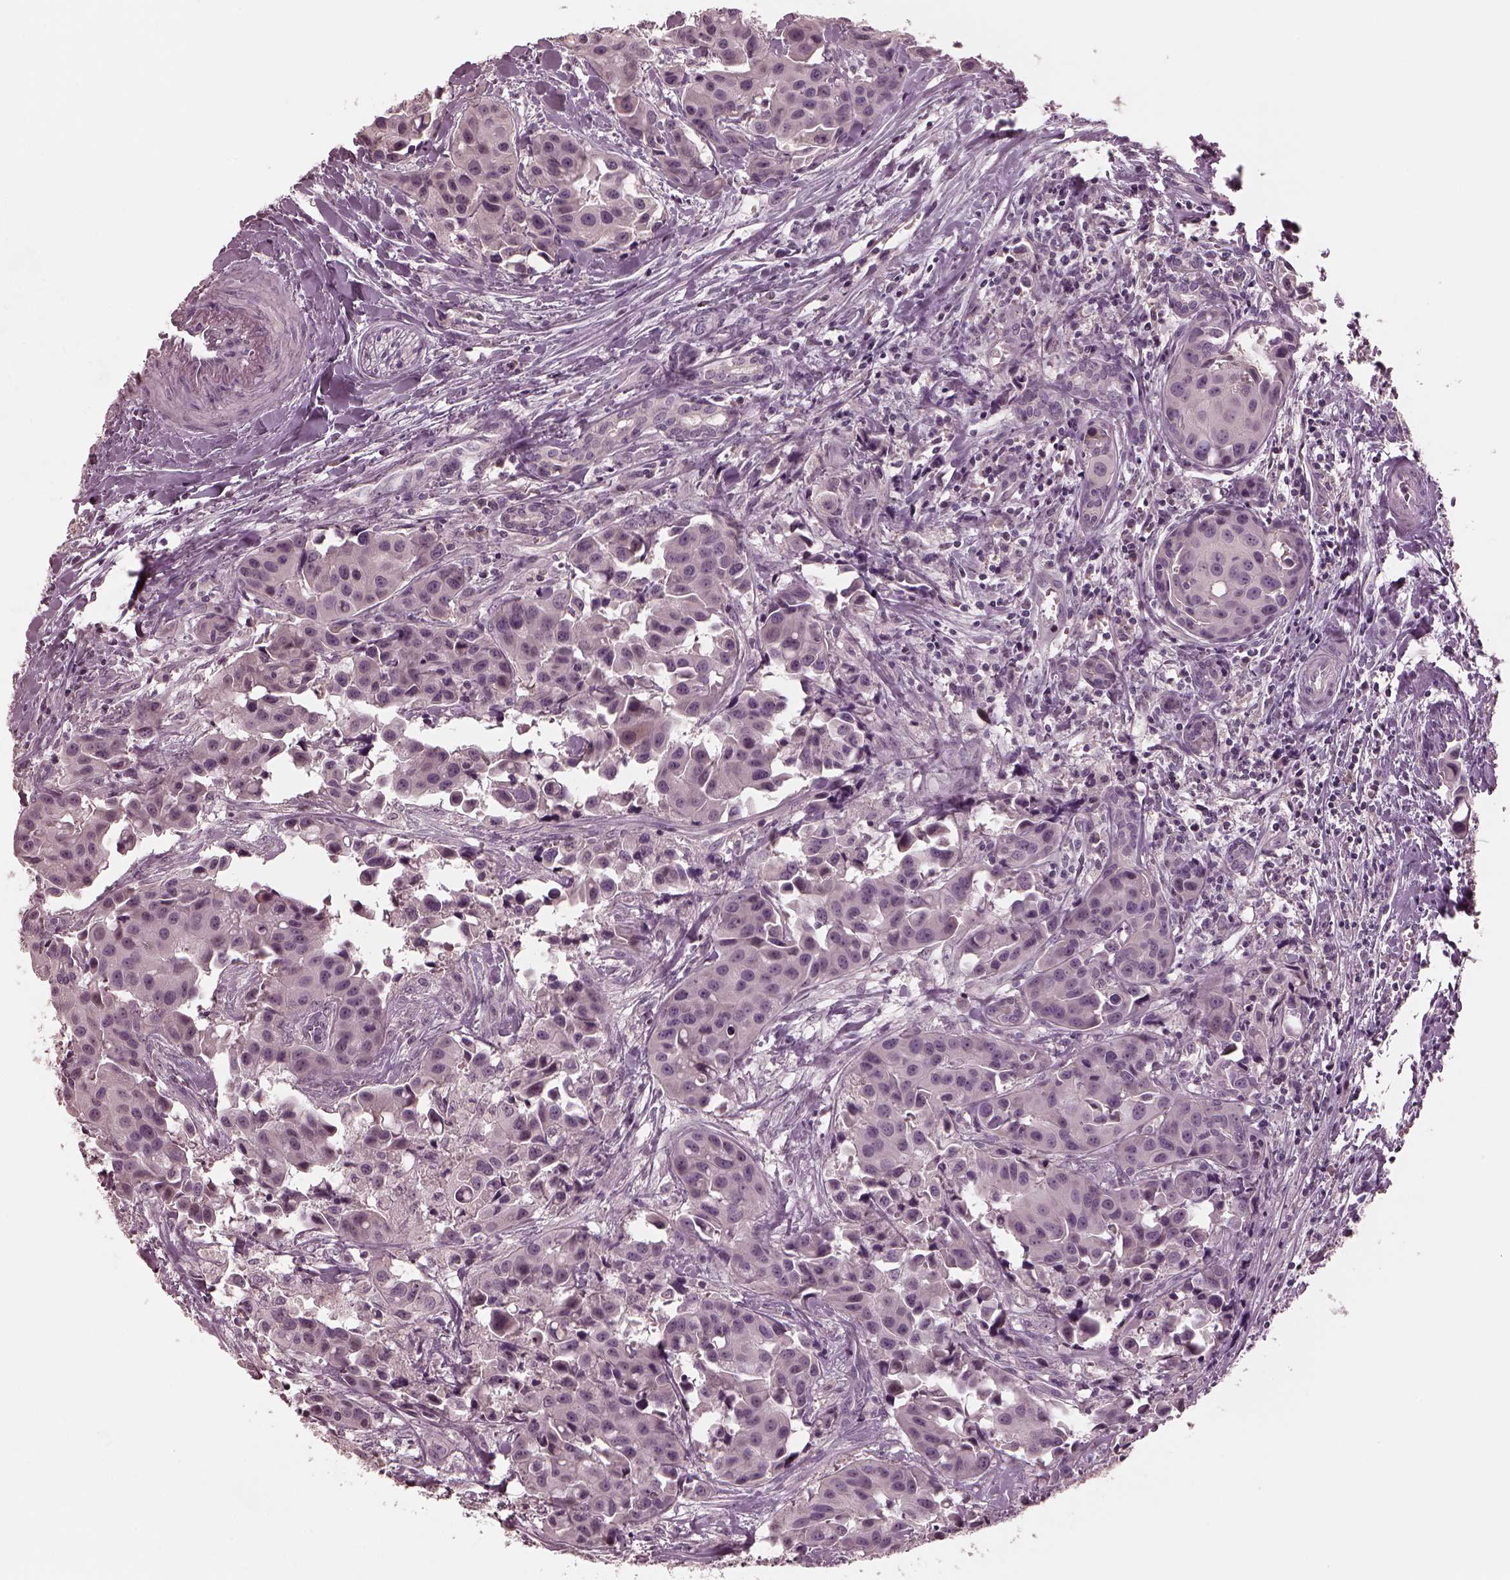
{"staining": {"intensity": "negative", "quantity": "none", "location": "none"}, "tissue": "head and neck cancer", "cell_type": "Tumor cells", "image_type": "cancer", "snomed": [{"axis": "morphology", "description": "Adenocarcinoma, NOS"}, {"axis": "topography", "description": "Head-Neck"}], "caption": "An immunohistochemistry histopathology image of head and neck adenocarcinoma is shown. There is no staining in tumor cells of head and neck adenocarcinoma.", "gene": "RCVRN", "patient": {"sex": "male", "age": 76}}